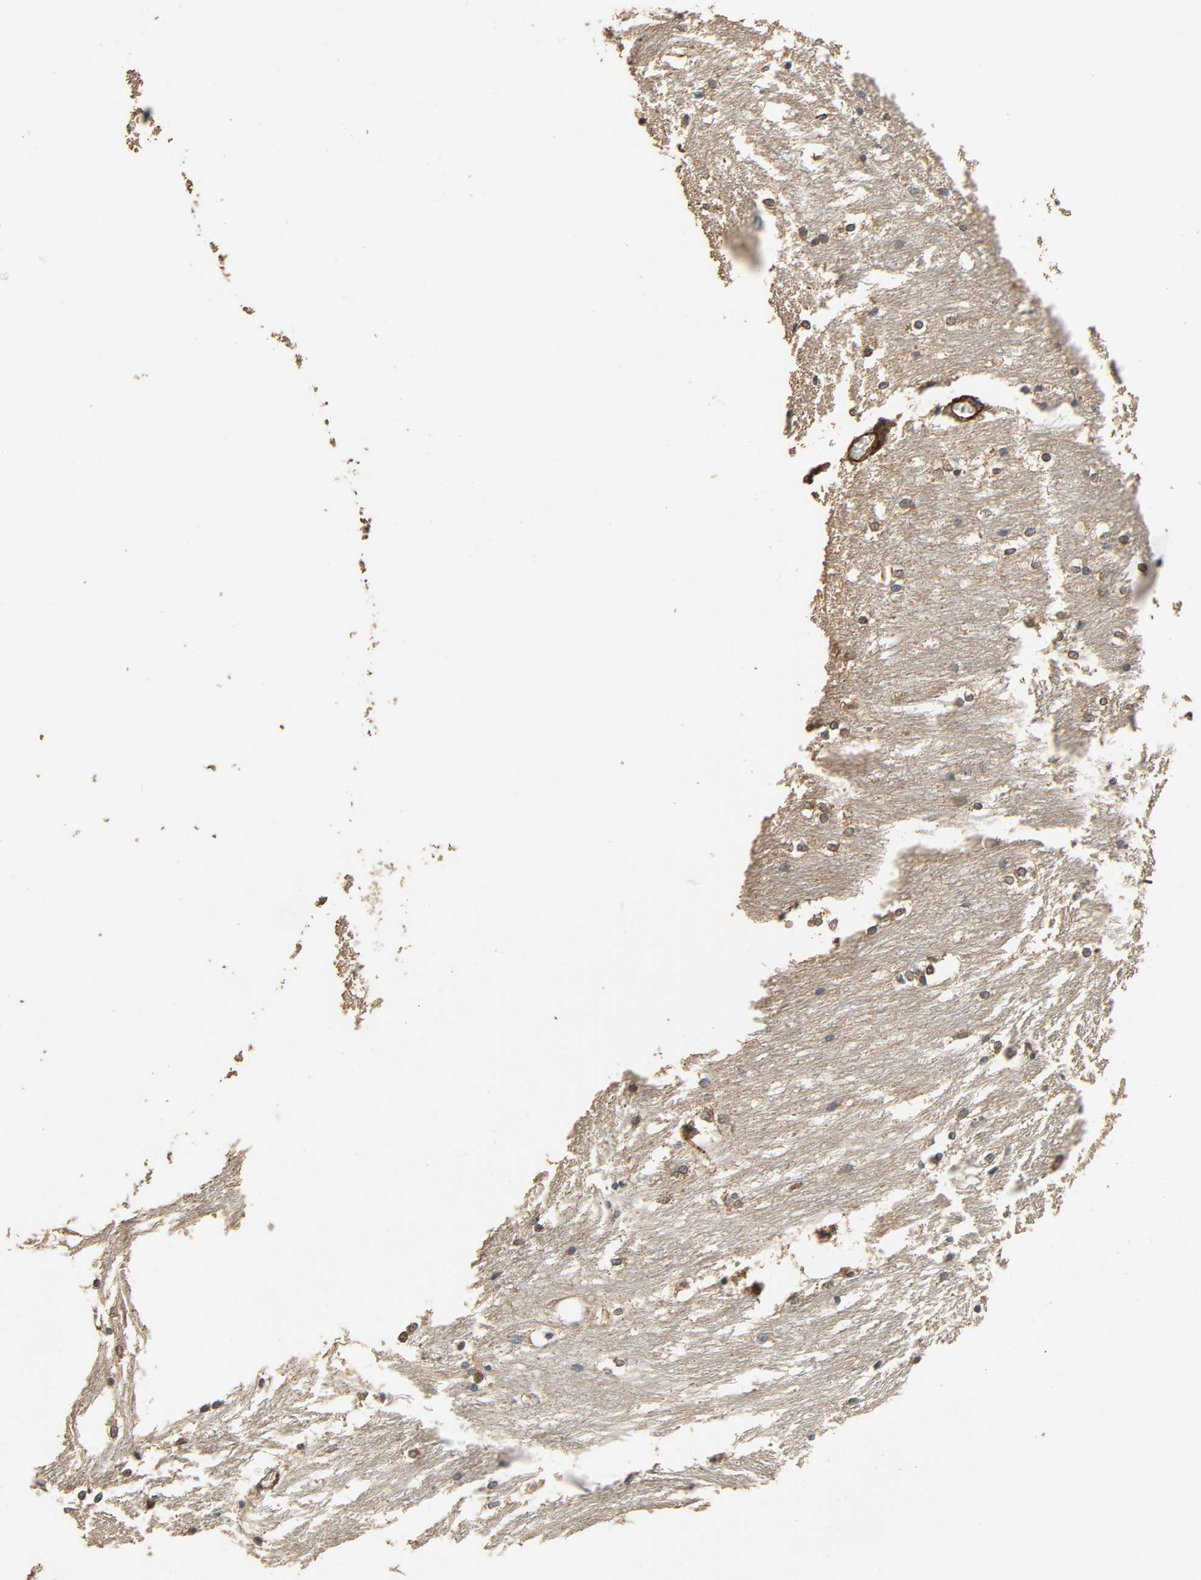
{"staining": {"intensity": "weak", "quantity": "<25%", "location": "cytoplasmic/membranous"}, "tissue": "caudate", "cell_type": "Glial cells", "image_type": "normal", "snomed": [{"axis": "morphology", "description": "Normal tissue, NOS"}, {"axis": "topography", "description": "Lateral ventricle wall"}], "caption": "A high-resolution photomicrograph shows immunohistochemistry (IHC) staining of unremarkable caudate, which shows no significant expression in glial cells. (DAB (3,3'-diaminobenzidine) IHC with hematoxylin counter stain).", "gene": "GSTA1", "patient": {"sex": "female", "age": 19}}